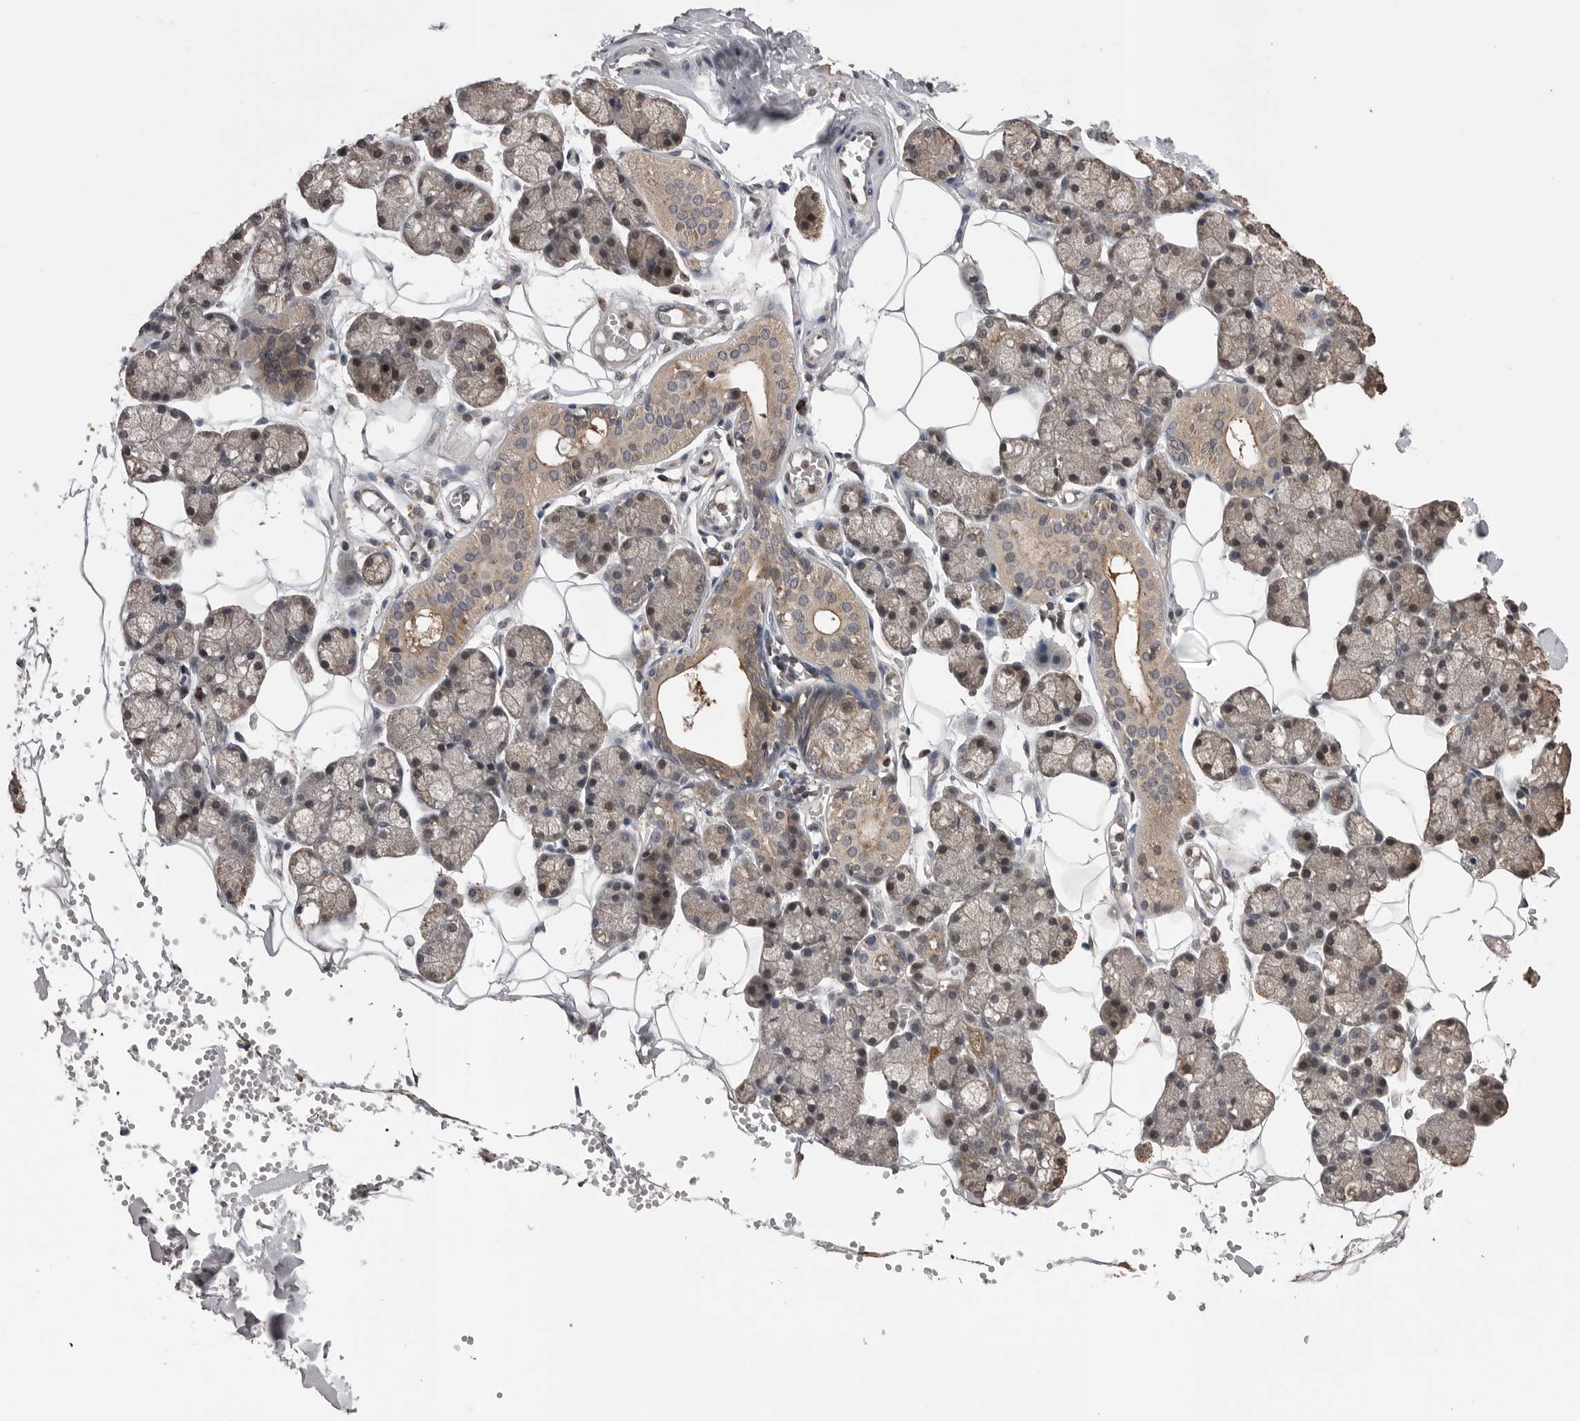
{"staining": {"intensity": "weak", "quantity": "25%-75%", "location": "cytoplasmic/membranous,nuclear"}, "tissue": "salivary gland", "cell_type": "Glandular cells", "image_type": "normal", "snomed": [{"axis": "morphology", "description": "Normal tissue, NOS"}, {"axis": "topography", "description": "Salivary gland"}], "caption": "Salivary gland stained with DAB immunohistochemistry exhibits low levels of weak cytoplasmic/membranous,nuclear staining in approximately 25%-75% of glandular cells.", "gene": "AOAH", "patient": {"sex": "male", "age": 62}}